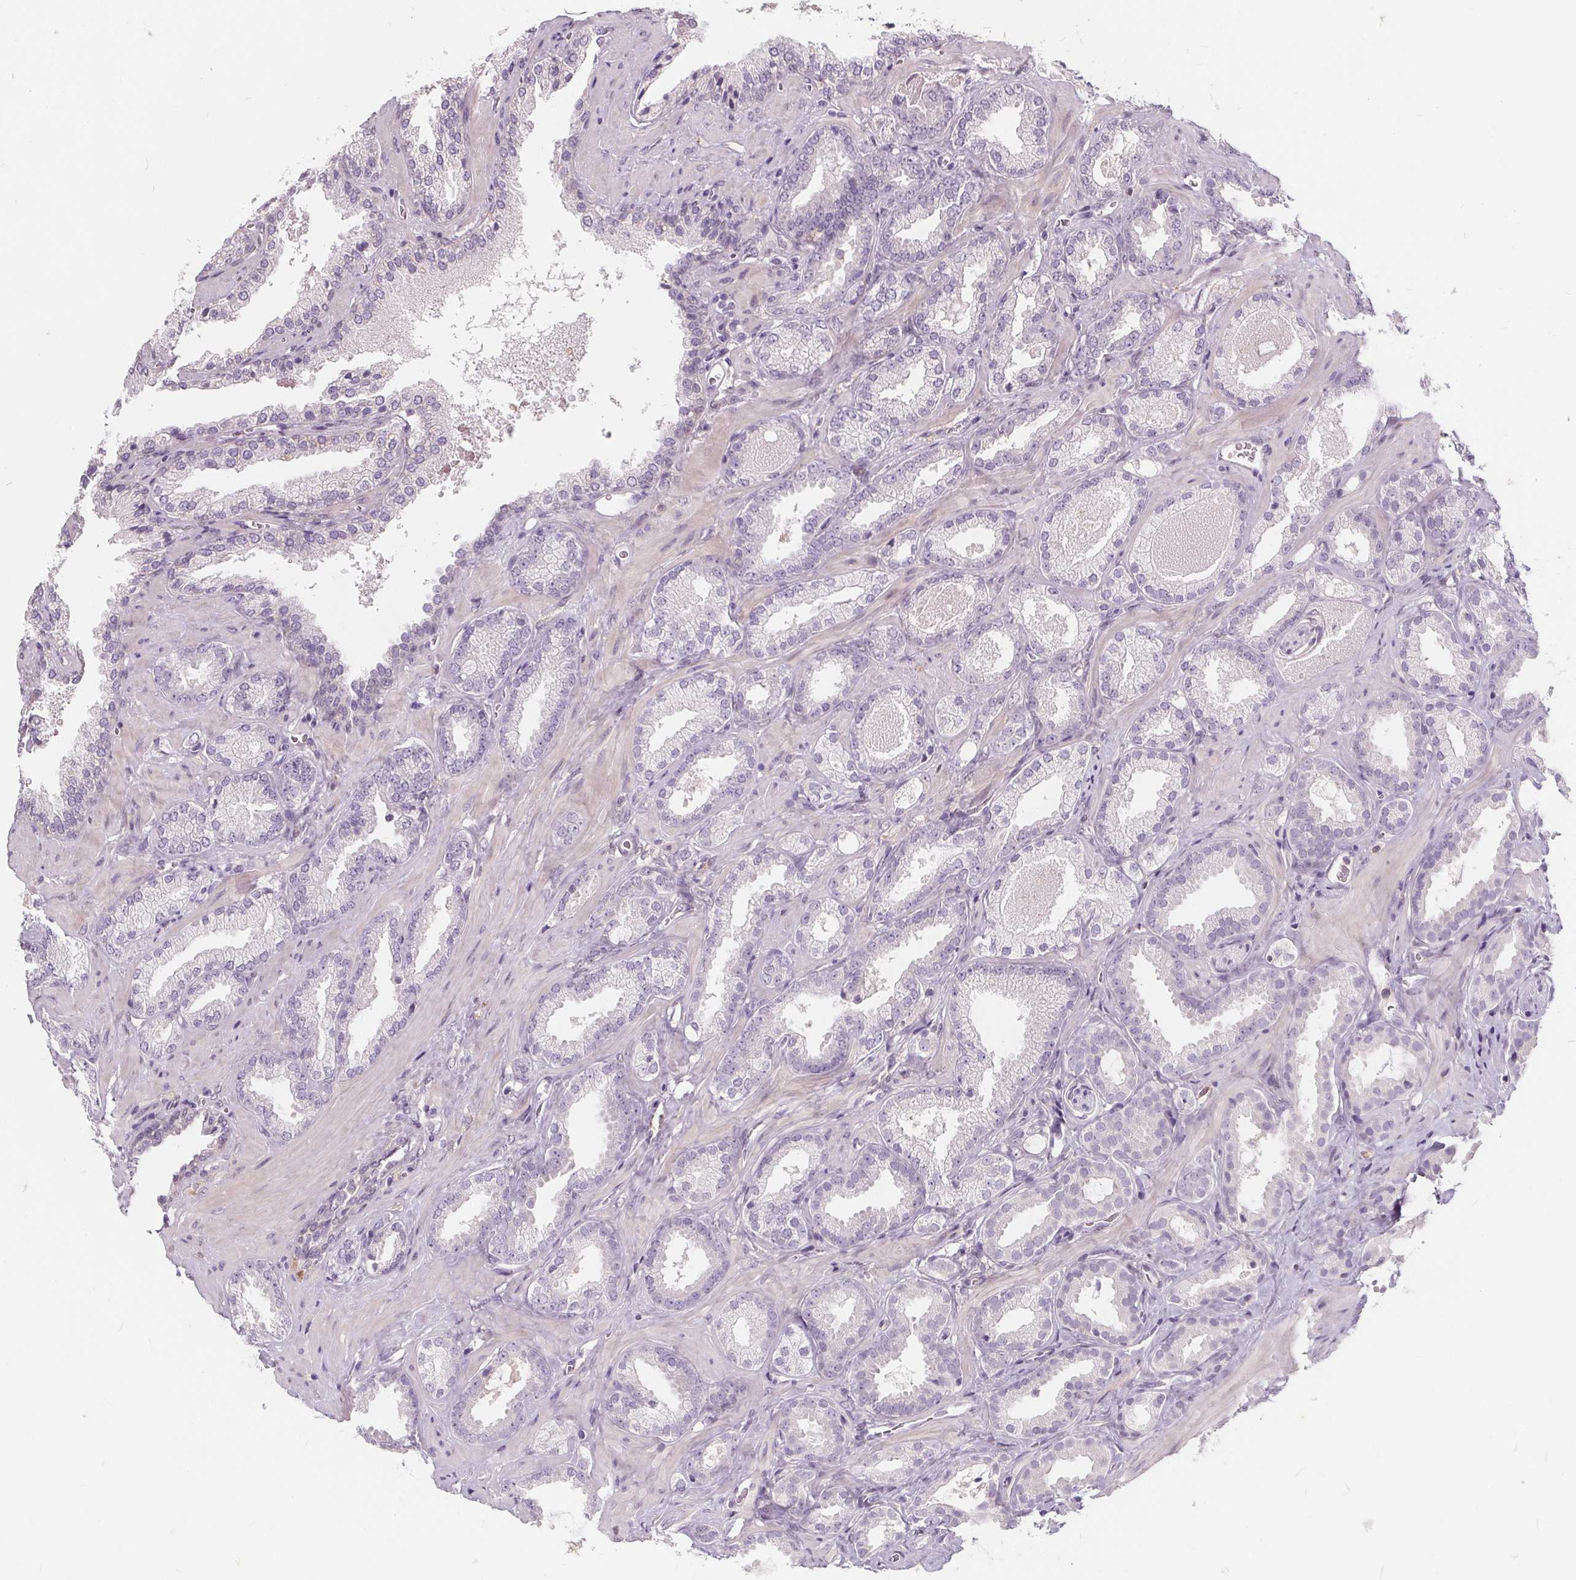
{"staining": {"intensity": "negative", "quantity": "none", "location": "none"}, "tissue": "prostate cancer", "cell_type": "Tumor cells", "image_type": "cancer", "snomed": [{"axis": "morphology", "description": "Adenocarcinoma, Low grade"}, {"axis": "topography", "description": "Prostate"}], "caption": "Human low-grade adenocarcinoma (prostate) stained for a protein using immunohistochemistry shows no expression in tumor cells.", "gene": "HAAO", "patient": {"sex": "male", "age": 62}}